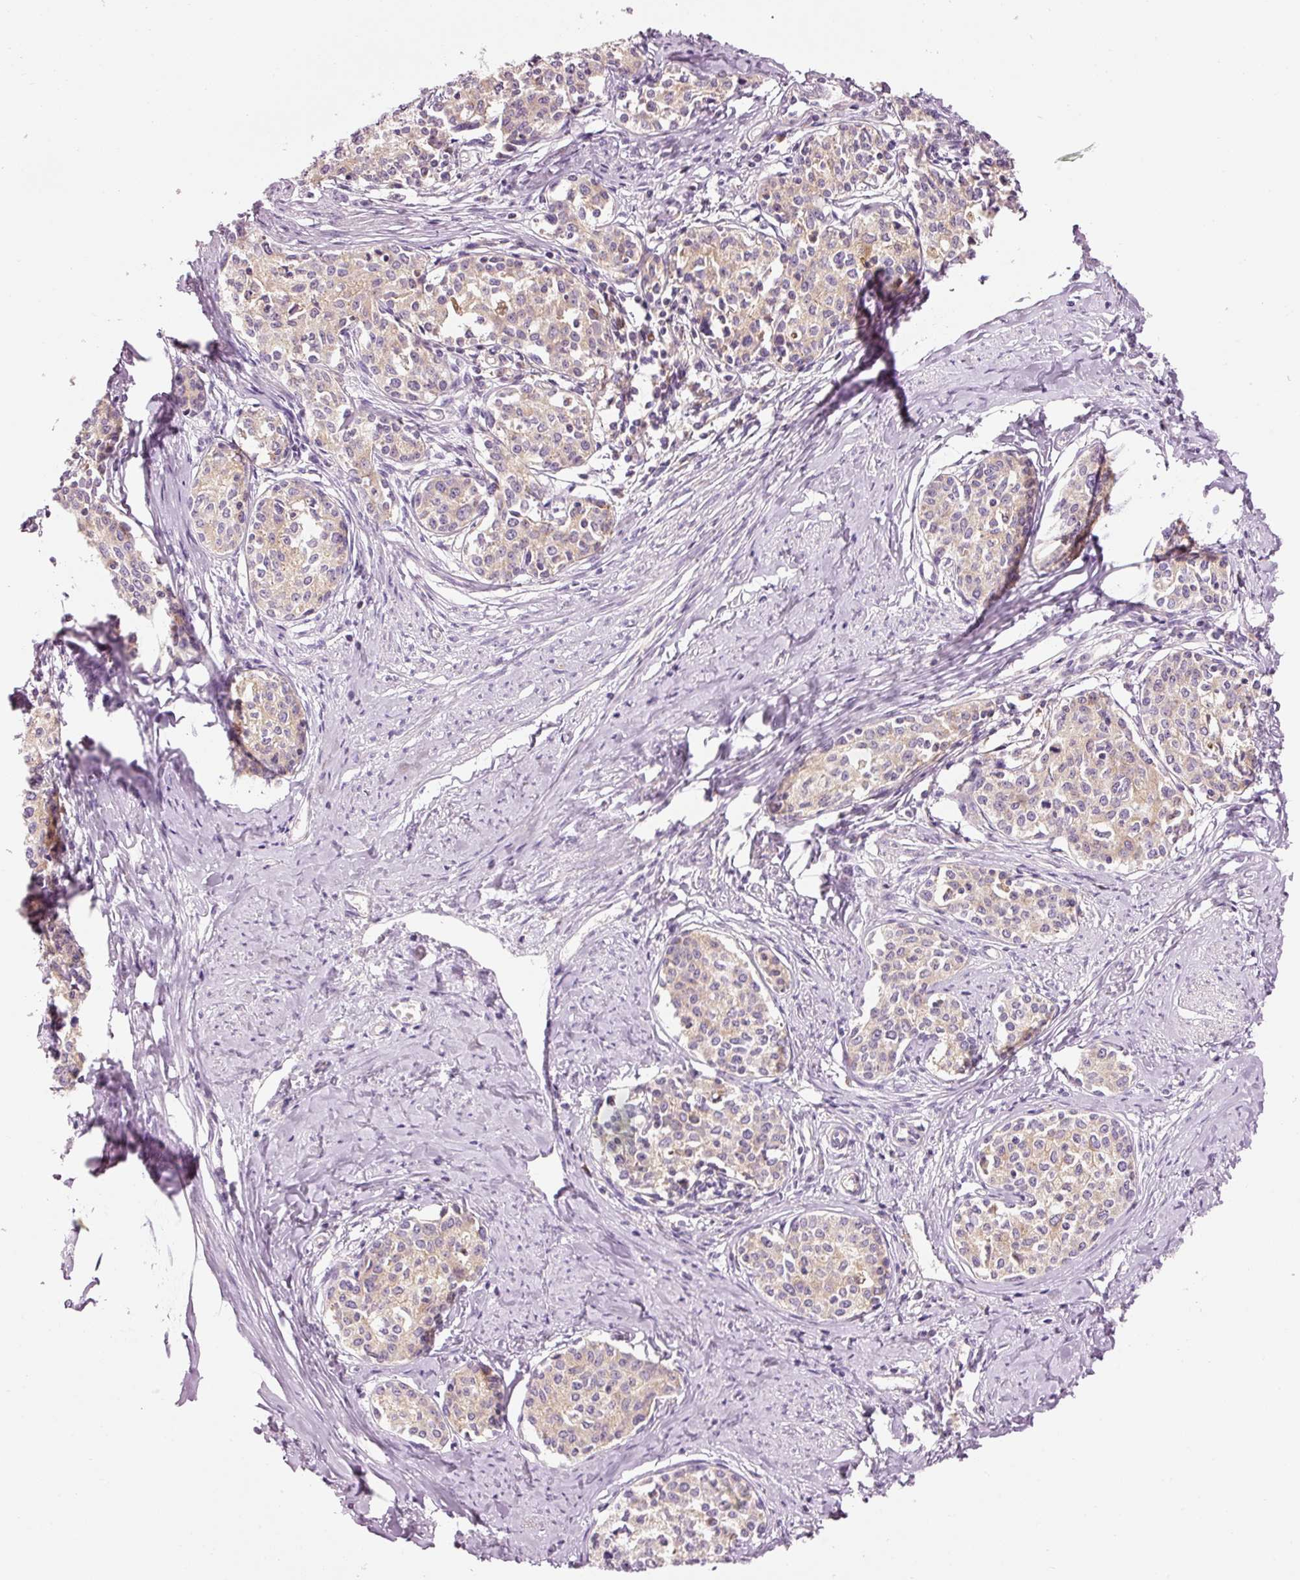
{"staining": {"intensity": "weak", "quantity": "<25%", "location": "cytoplasmic/membranous"}, "tissue": "cervical cancer", "cell_type": "Tumor cells", "image_type": "cancer", "snomed": [{"axis": "morphology", "description": "Squamous cell carcinoma, NOS"}, {"axis": "morphology", "description": "Adenocarcinoma, NOS"}, {"axis": "topography", "description": "Cervix"}], "caption": "Tumor cells are negative for brown protein staining in squamous cell carcinoma (cervical). Nuclei are stained in blue.", "gene": "NAPA", "patient": {"sex": "female", "age": 52}}